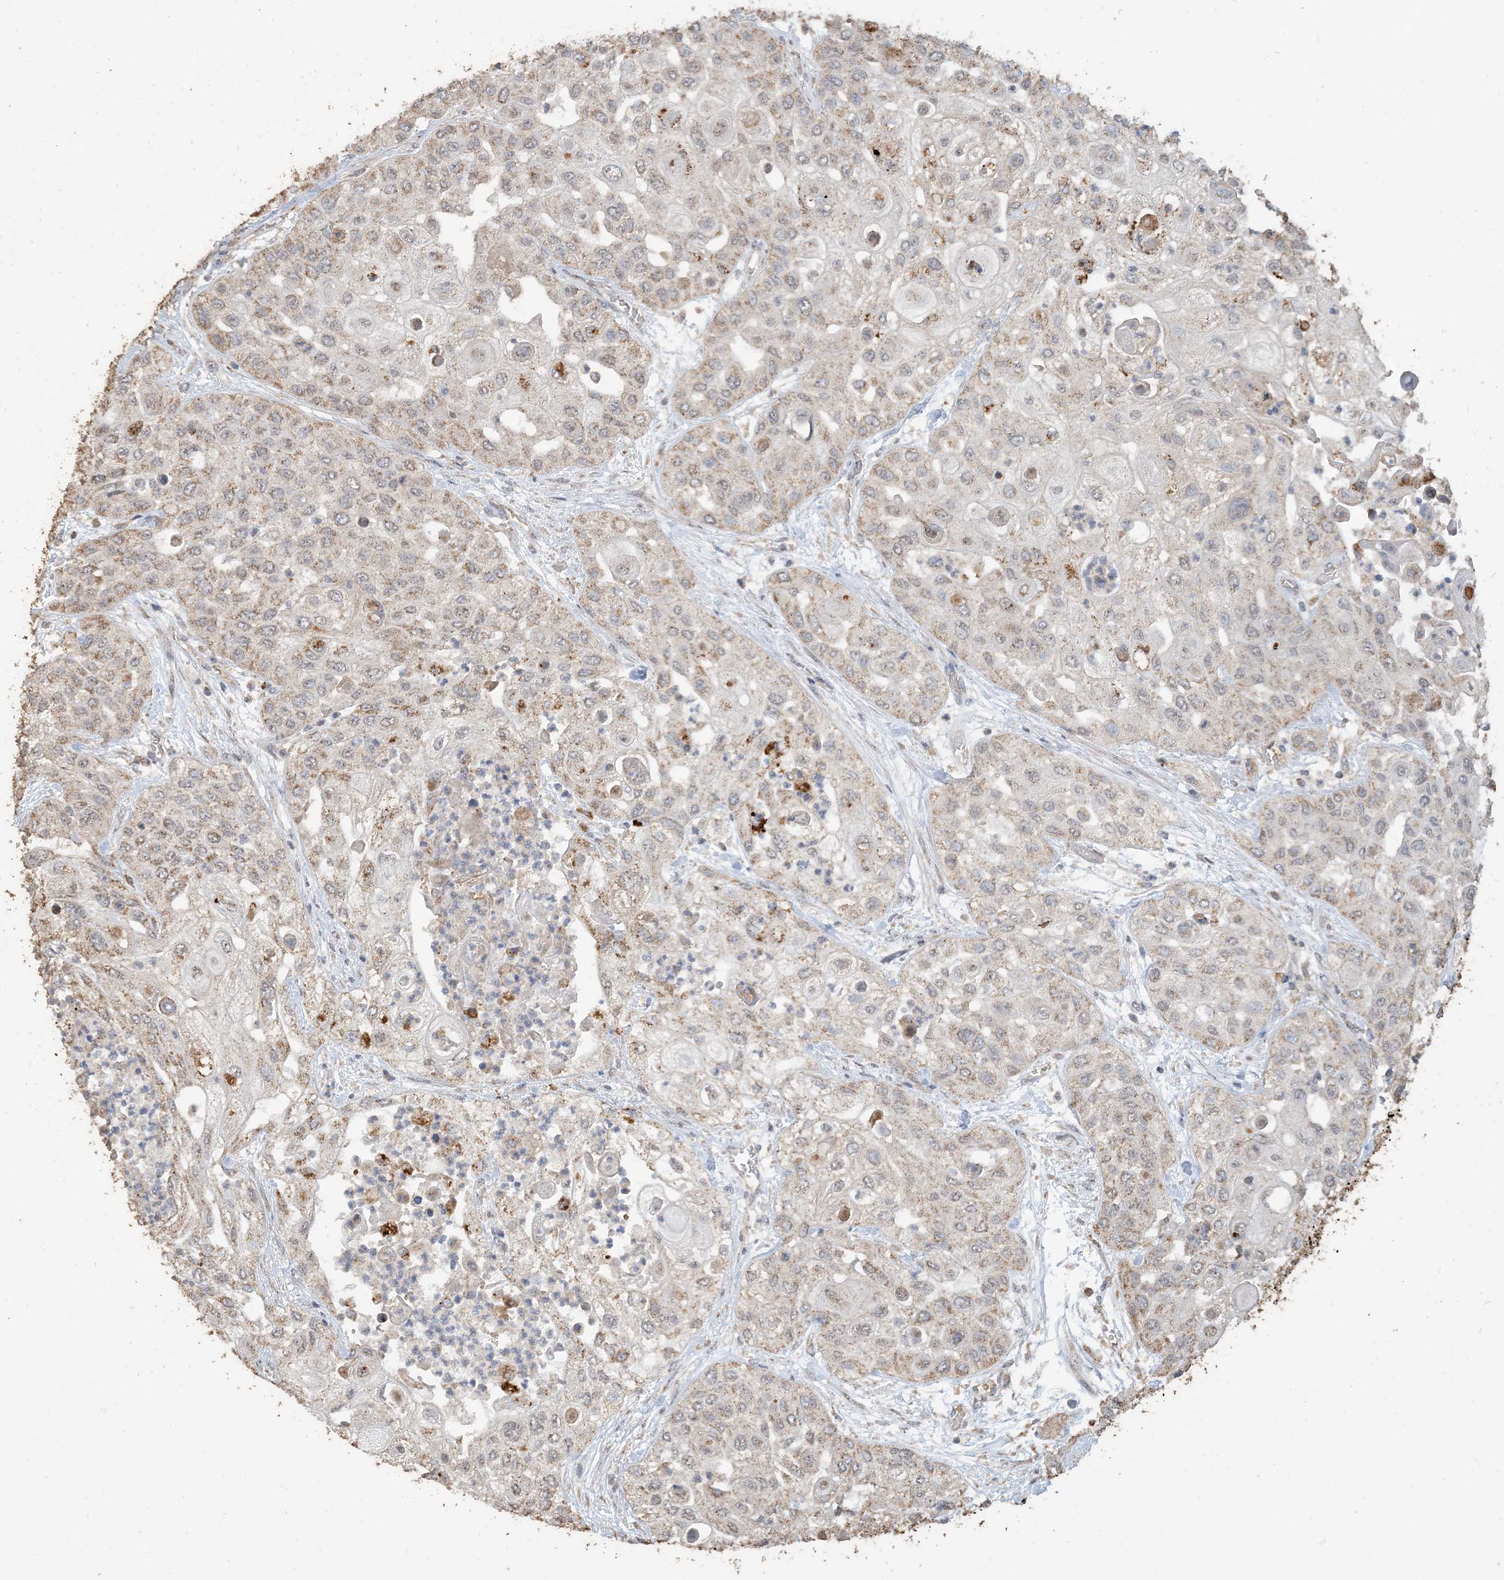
{"staining": {"intensity": "moderate", "quantity": ">75%", "location": "cytoplasmic/membranous,nuclear"}, "tissue": "urothelial cancer", "cell_type": "Tumor cells", "image_type": "cancer", "snomed": [{"axis": "morphology", "description": "Urothelial carcinoma, High grade"}, {"axis": "topography", "description": "Urinary bladder"}], "caption": "Immunohistochemical staining of human urothelial cancer reveals moderate cytoplasmic/membranous and nuclear protein expression in approximately >75% of tumor cells.", "gene": "SFMBT2", "patient": {"sex": "female", "age": 79}}